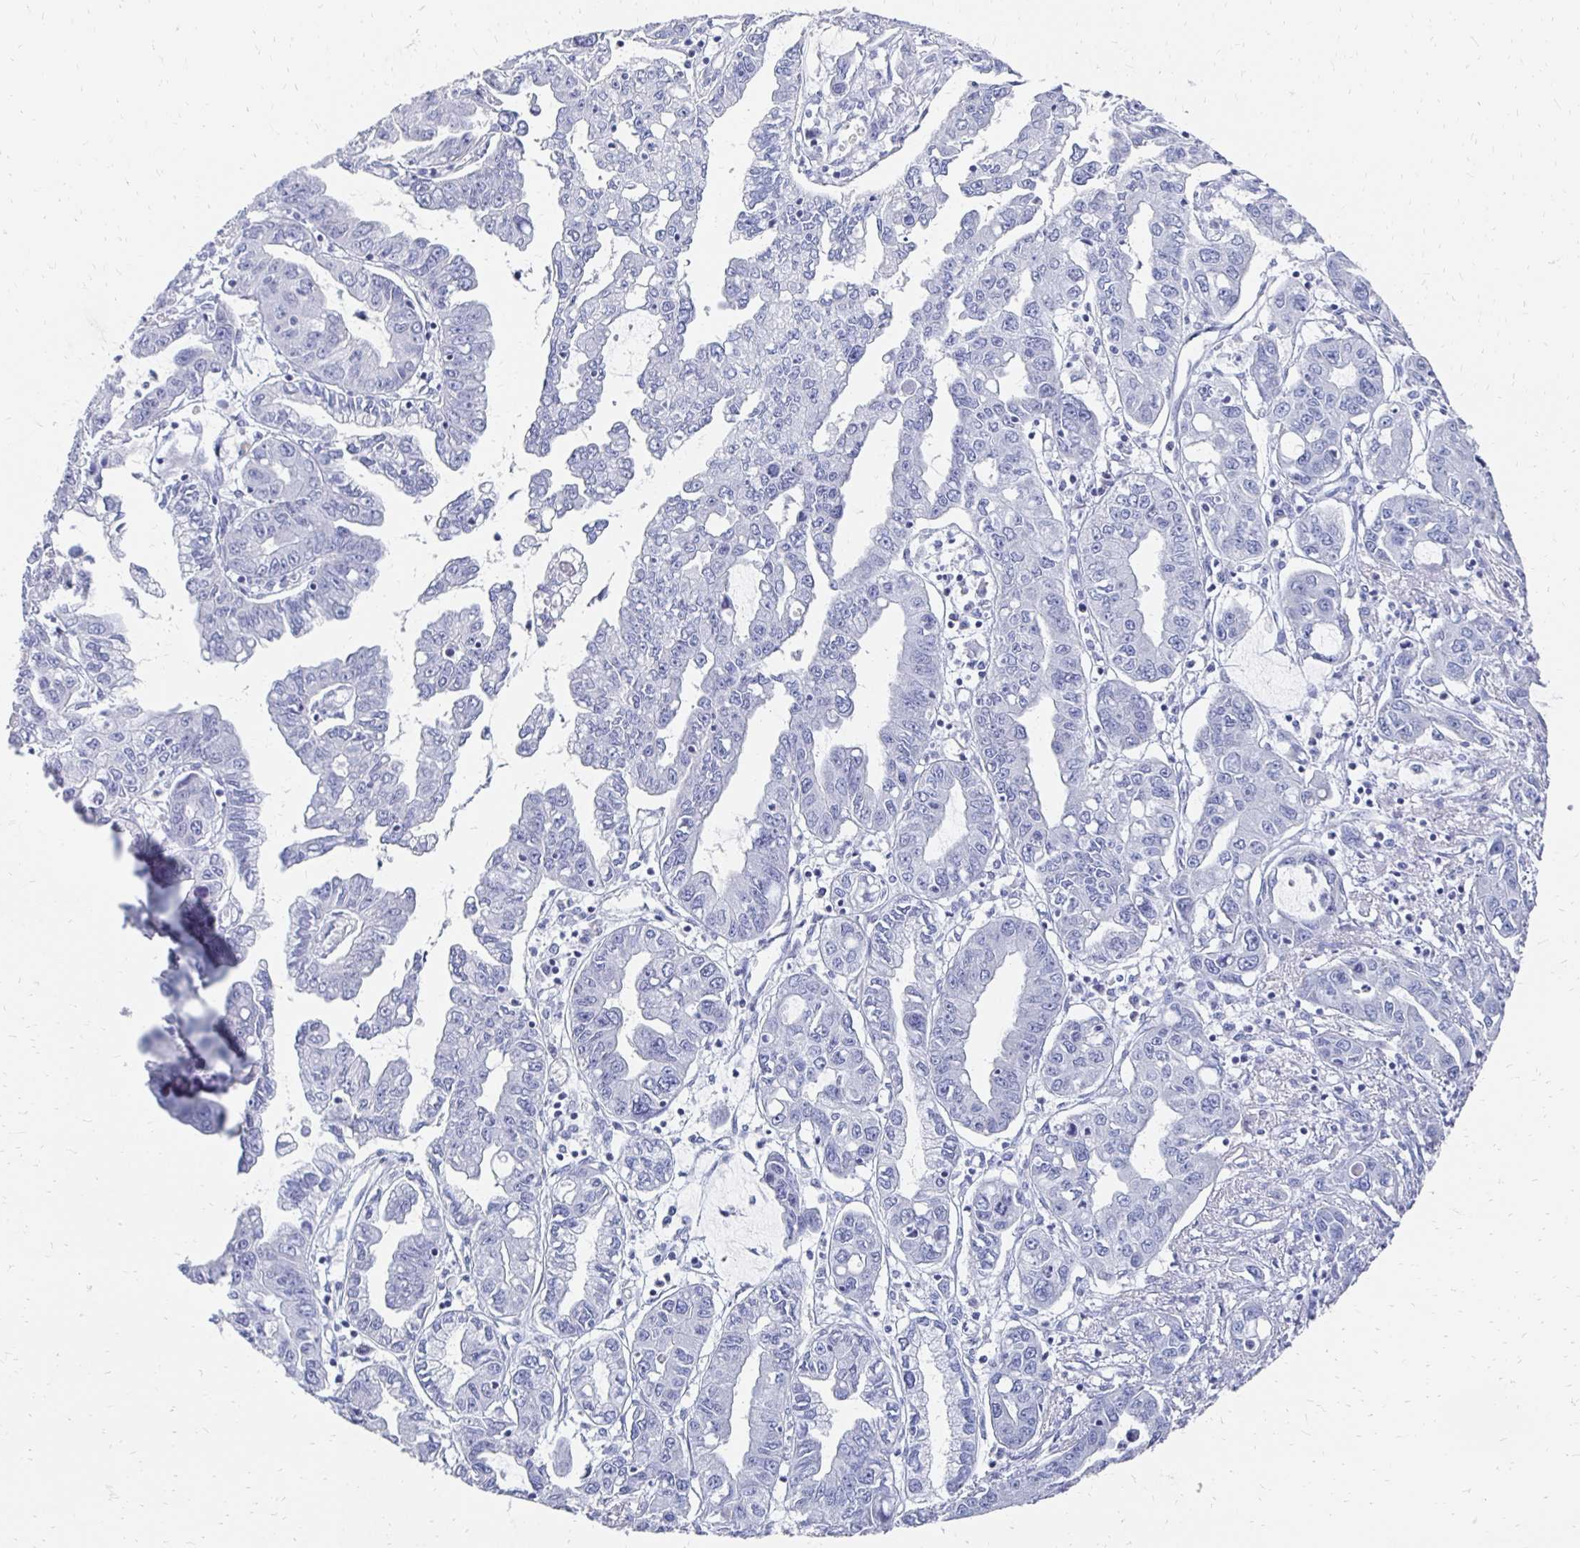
{"staining": {"intensity": "negative", "quantity": "none", "location": "none"}, "tissue": "liver cancer", "cell_type": "Tumor cells", "image_type": "cancer", "snomed": [{"axis": "morphology", "description": "Cholangiocarcinoma"}, {"axis": "topography", "description": "Liver"}], "caption": "Protein analysis of liver cancer (cholangiocarcinoma) reveals no significant expression in tumor cells. The staining was performed using DAB to visualize the protein expression in brown, while the nuclei were stained in blue with hematoxylin (Magnification: 20x).", "gene": "SYCP3", "patient": {"sex": "male", "age": 58}}